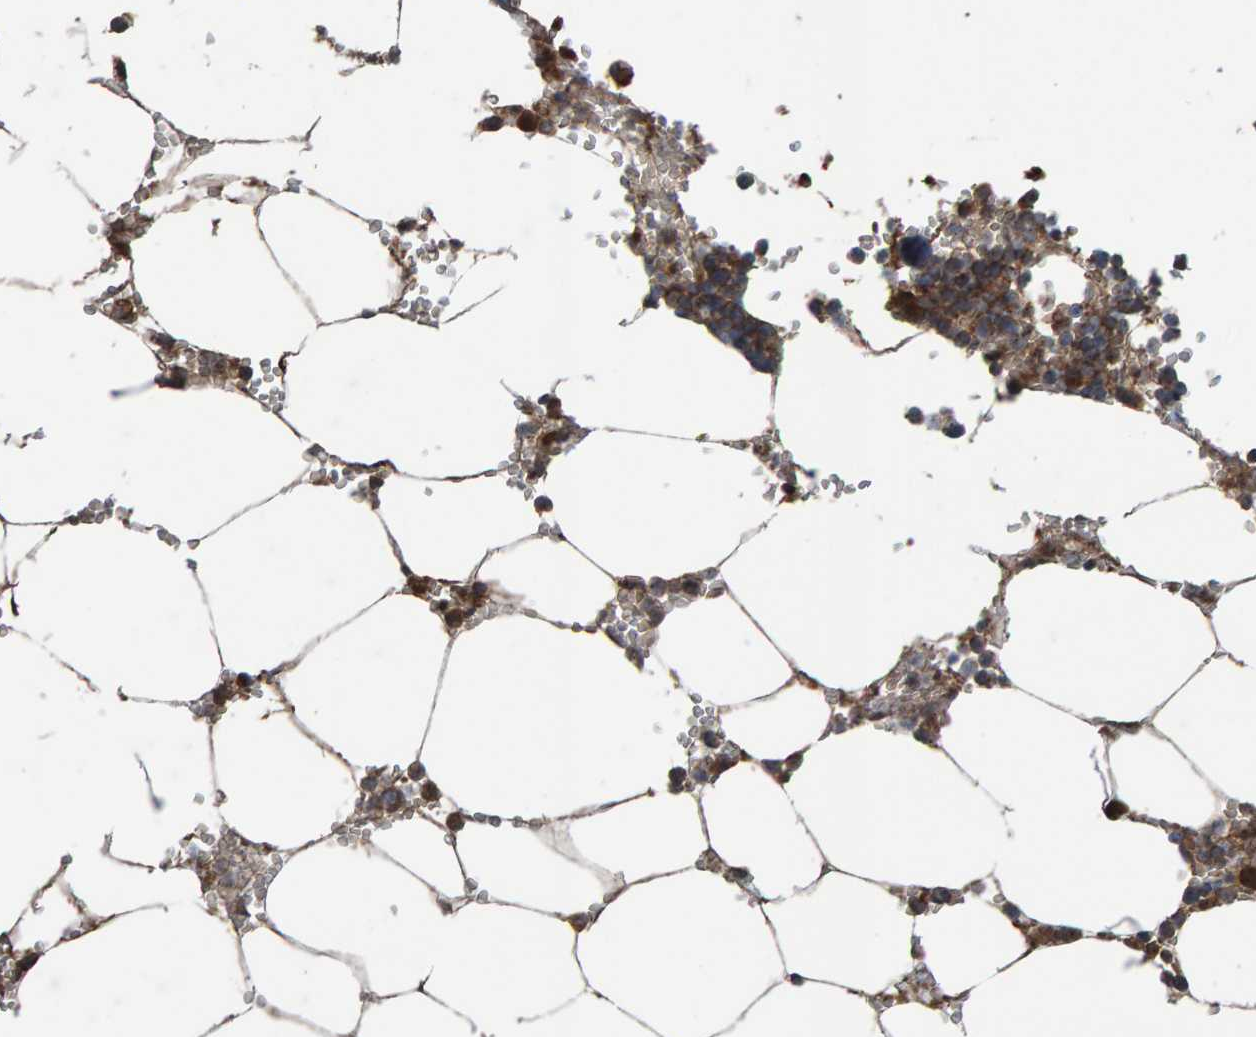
{"staining": {"intensity": "moderate", "quantity": ">75%", "location": "cytoplasmic/membranous"}, "tissue": "bone marrow", "cell_type": "Hematopoietic cells", "image_type": "normal", "snomed": [{"axis": "morphology", "description": "Normal tissue, NOS"}, {"axis": "topography", "description": "Bone marrow"}], "caption": "Hematopoietic cells display moderate cytoplasmic/membranous staining in about >75% of cells in unremarkable bone marrow.", "gene": "CUEDC1", "patient": {"sex": "male", "age": 70}}